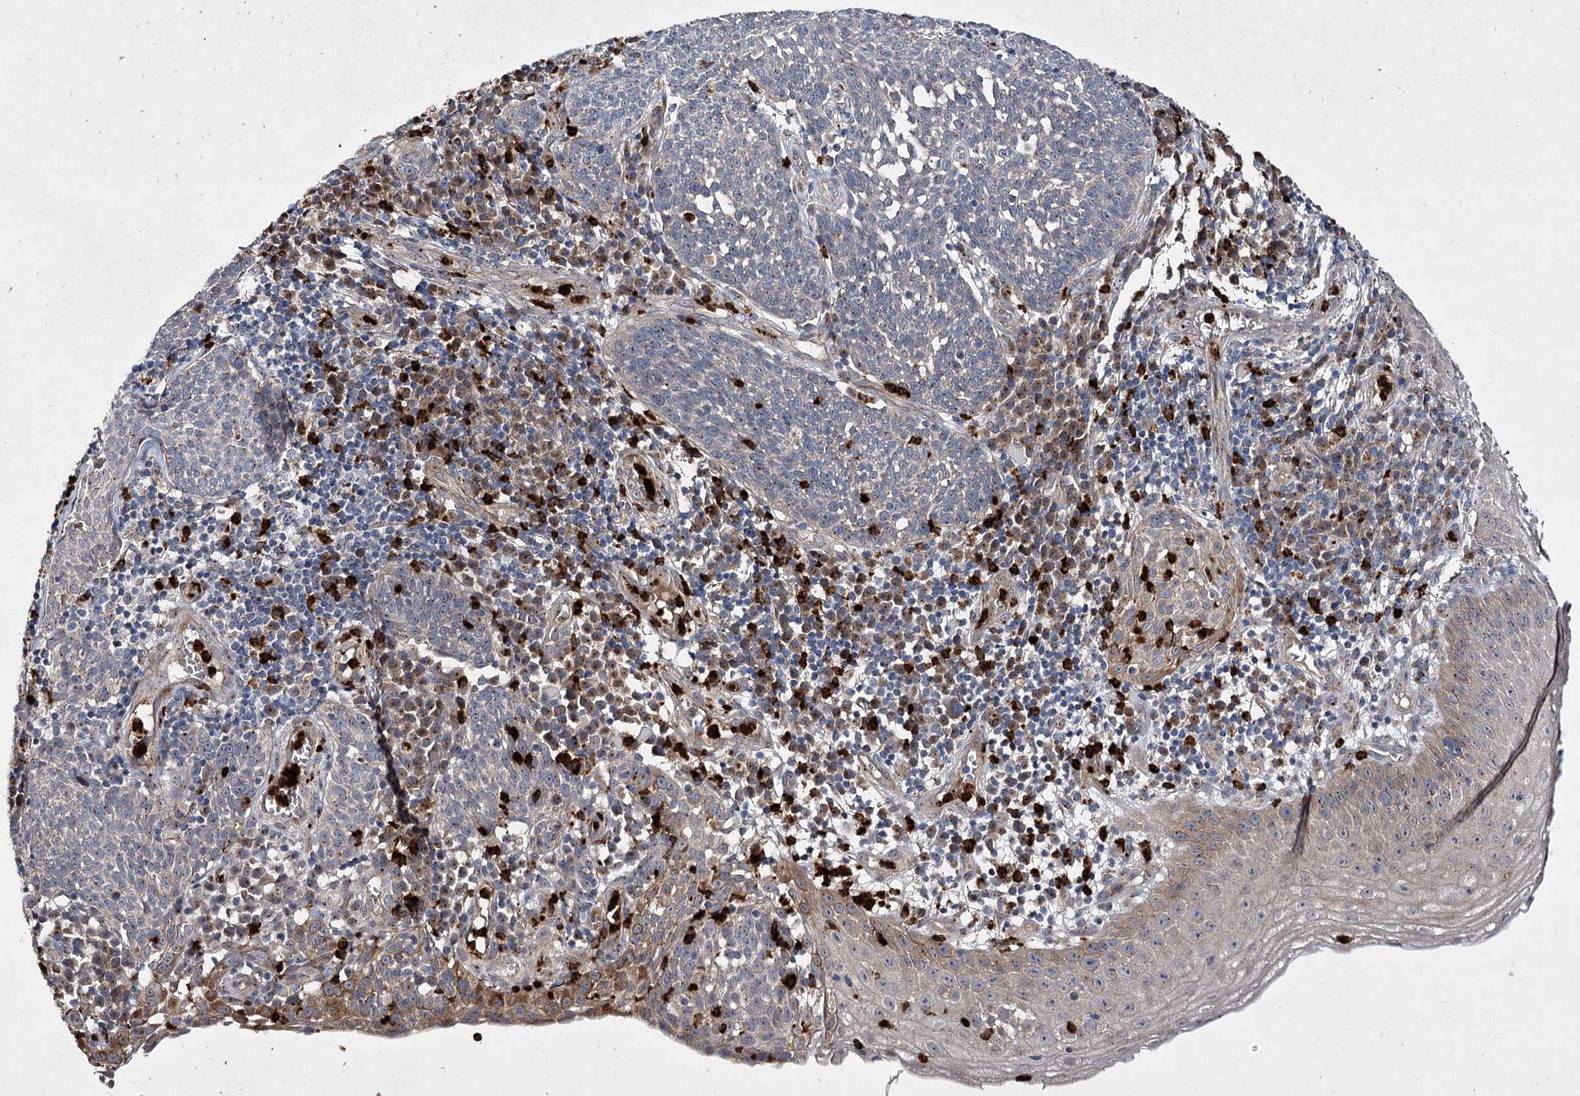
{"staining": {"intensity": "negative", "quantity": "none", "location": "none"}, "tissue": "cervical cancer", "cell_type": "Tumor cells", "image_type": "cancer", "snomed": [{"axis": "morphology", "description": "Squamous cell carcinoma, NOS"}, {"axis": "topography", "description": "Cervix"}], "caption": "Cervical squamous cell carcinoma was stained to show a protein in brown. There is no significant staining in tumor cells. Brightfield microscopy of IHC stained with DAB (brown) and hematoxylin (blue), captured at high magnification.", "gene": "MINDY3", "patient": {"sex": "female", "age": 34}}